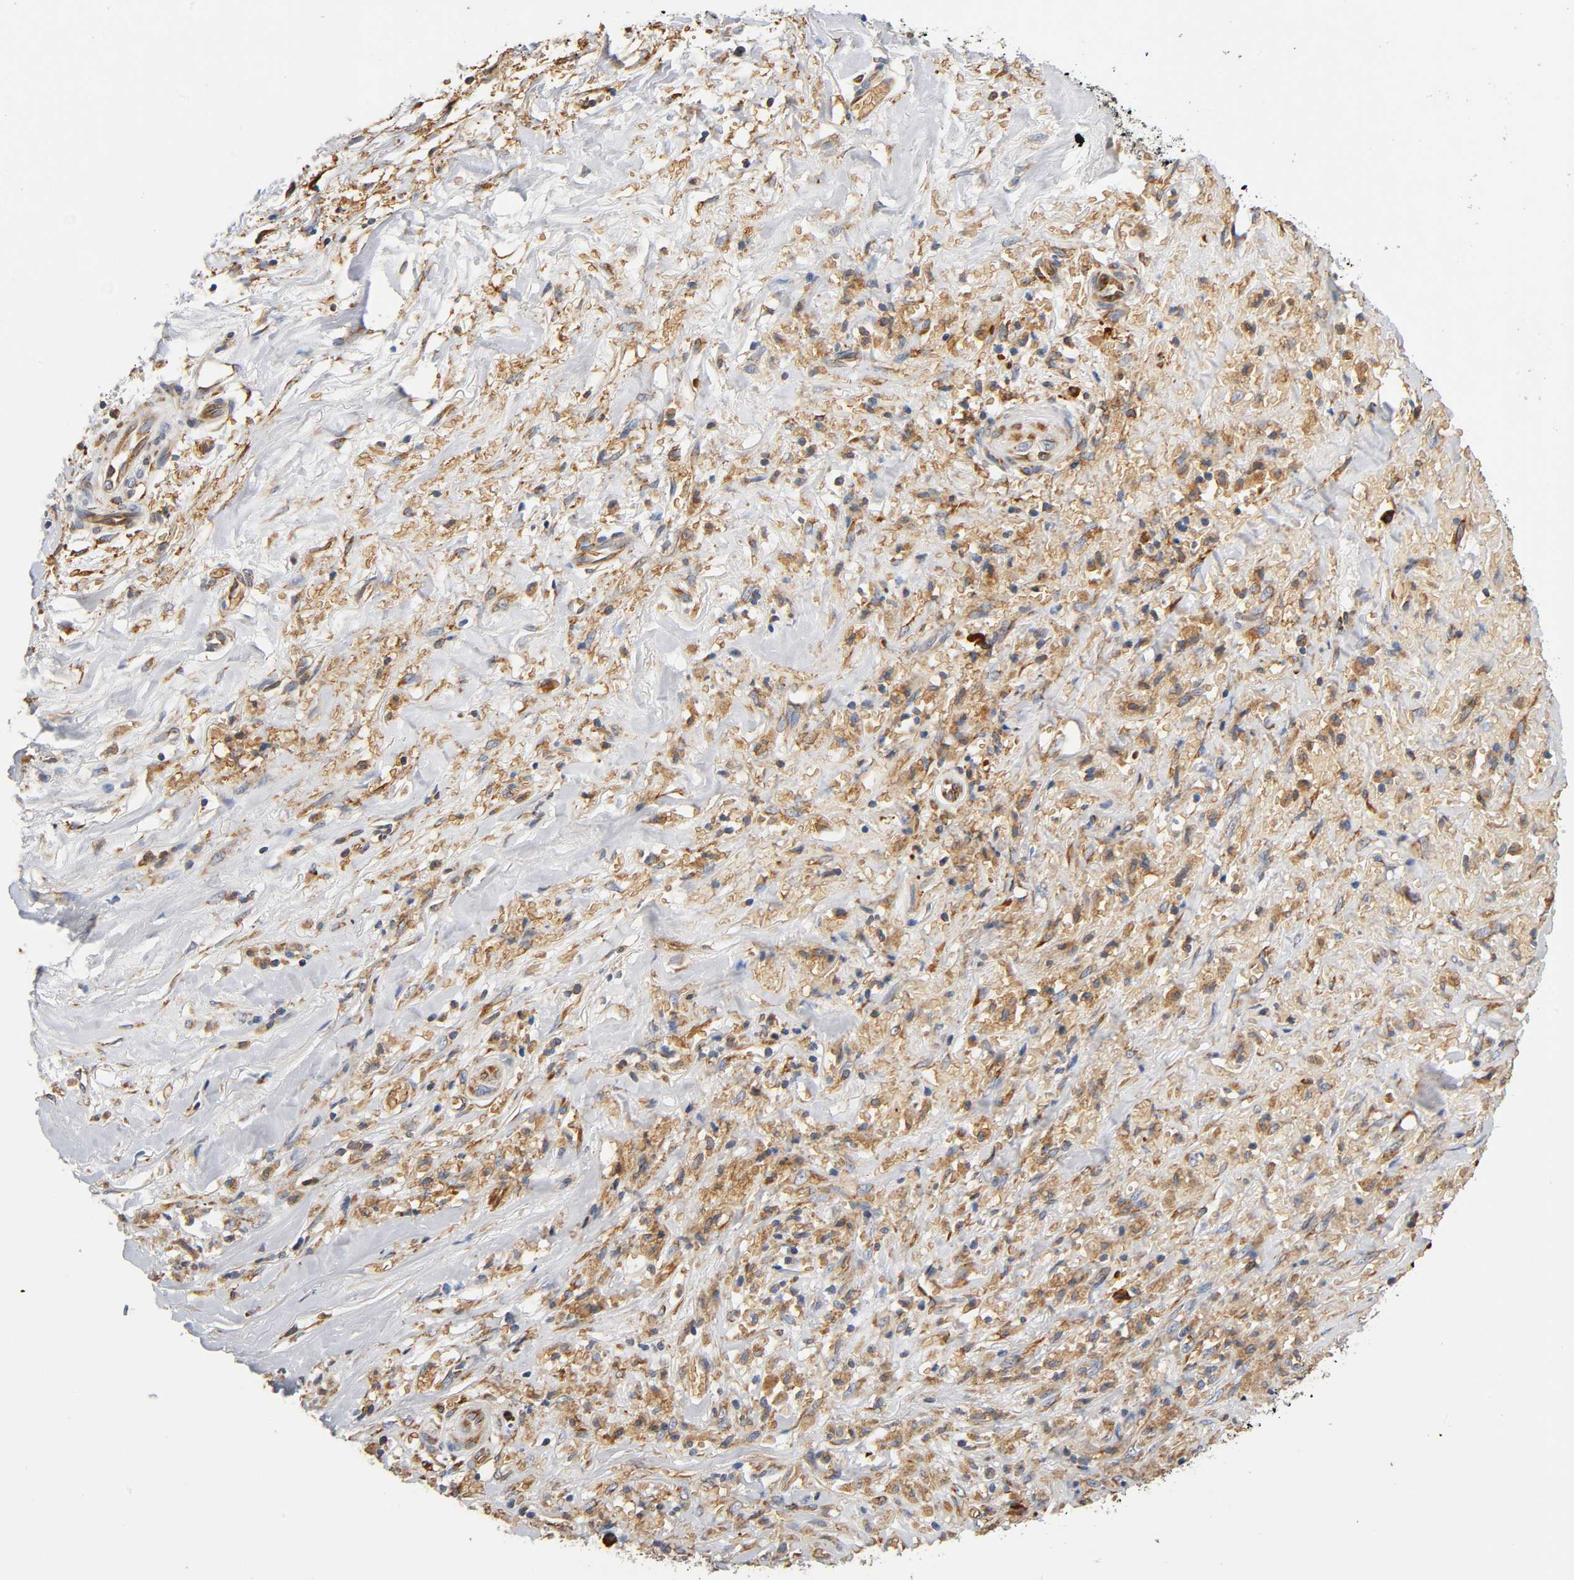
{"staining": {"intensity": "moderate", "quantity": ">75%", "location": "cytoplasmic/membranous"}, "tissue": "liver cancer", "cell_type": "Tumor cells", "image_type": "cancer", "snomed": [{"axis": "morphology", "description": "Cholangiocarcinoma"}, {"axis": "topography", "description": "Liver"}], "caption": "An immunohistochemistry (IHC) micrograph of tumor tissue is shown. Protein staining in brown highlights moderate cytoplasmic/membranous positivity in liver cancer within tumor cells.", "gene": "UCKL1", "patient": {"sex": "female", "age": 70}}